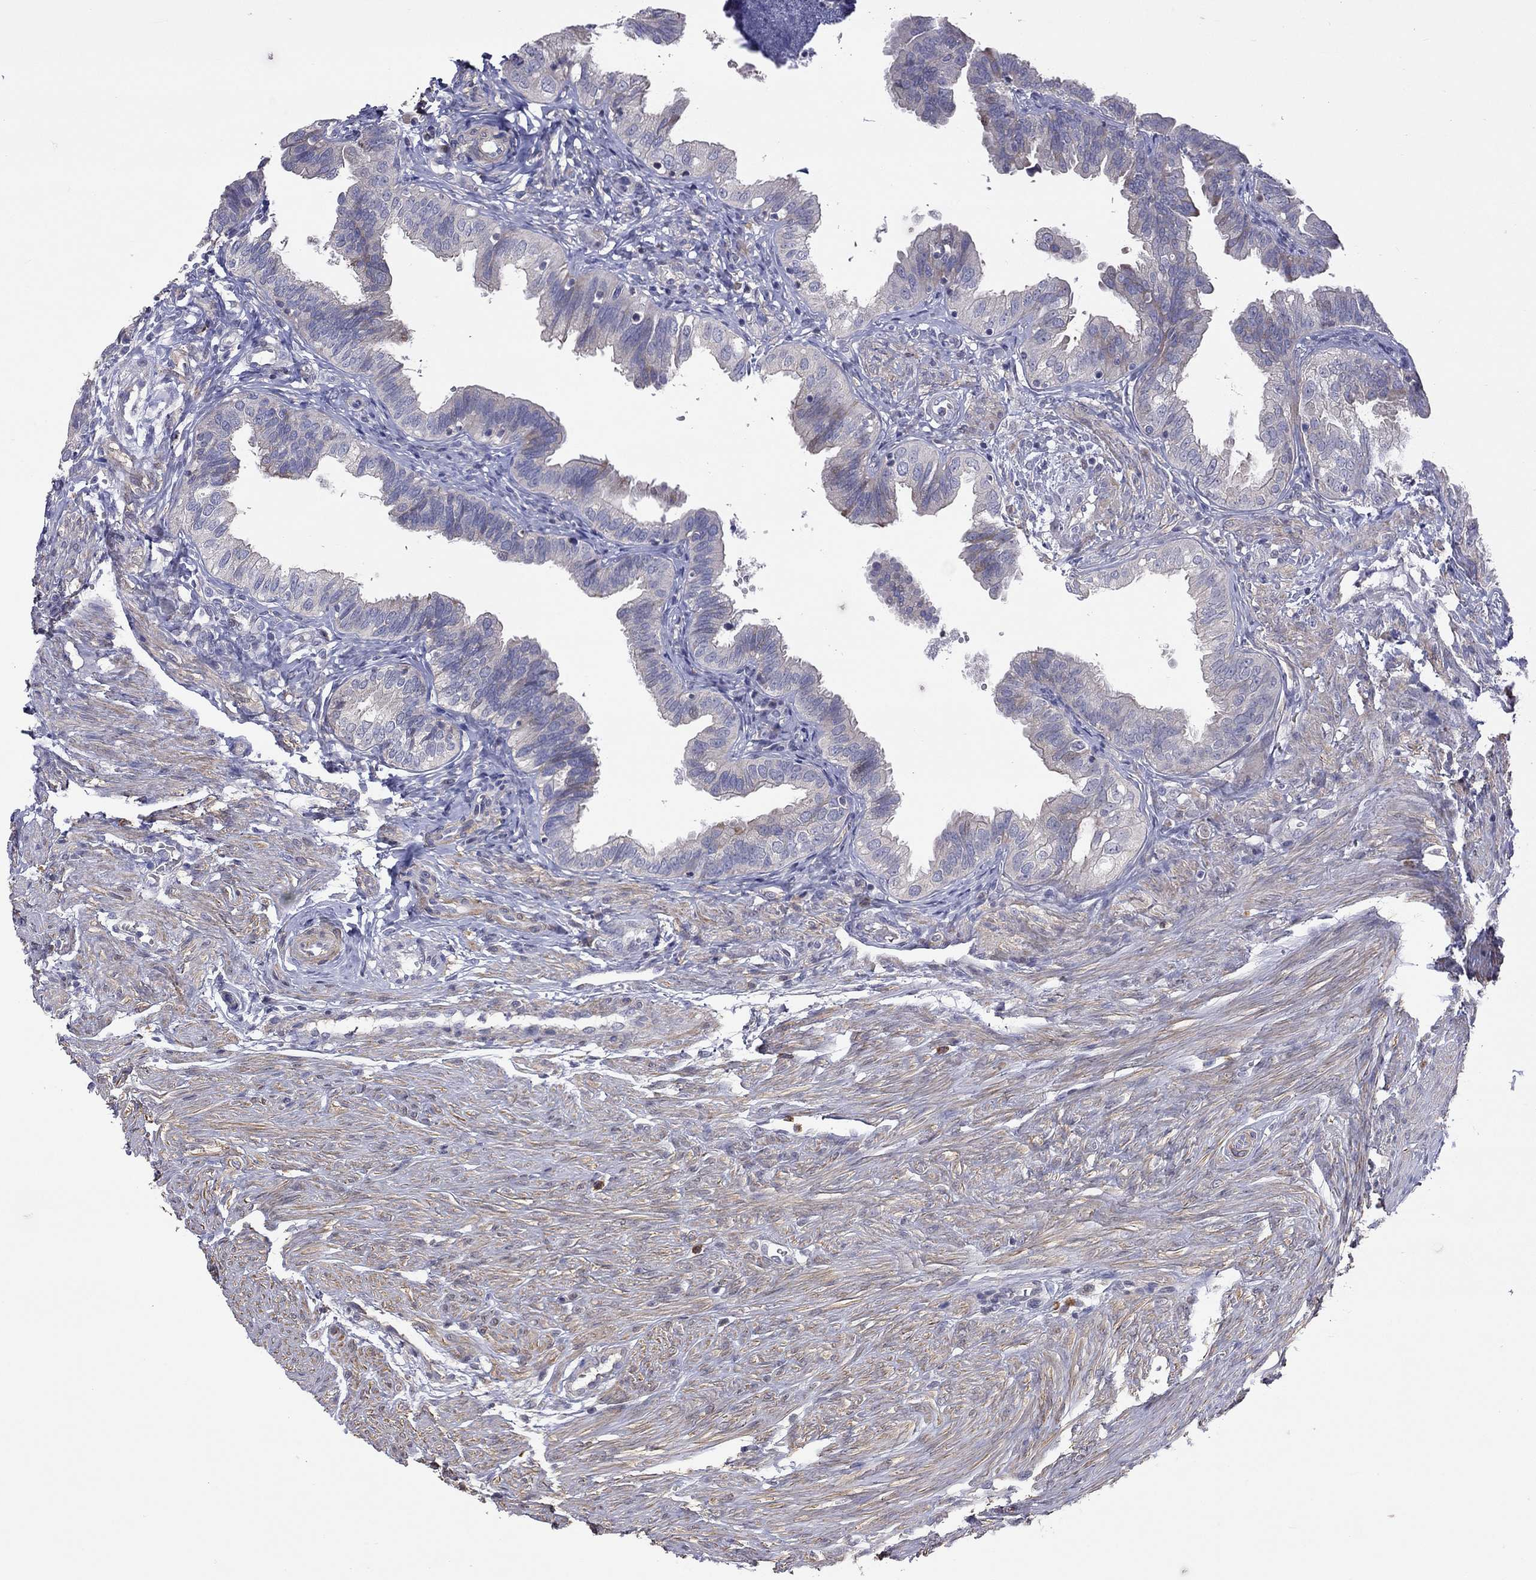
{"staining": {"intensity": "negative", "quantity": "none", "location": "none"}, "tissue": "fallopian tube", "cell_type": "Glandular cells", "image_type": "normal", "snomed": [{"axis": "morphology", "description": "Normal tissue, NOS"}, {"axis": "topography", "description": "Fallopian tube"}], "caption": "Image shows no protein staining in glandular cells of unremarkable fallopian tube. Nuclei are stained in blue.", "gene": "SYTL2", "patient": {"sex": "female", "age": 39}}